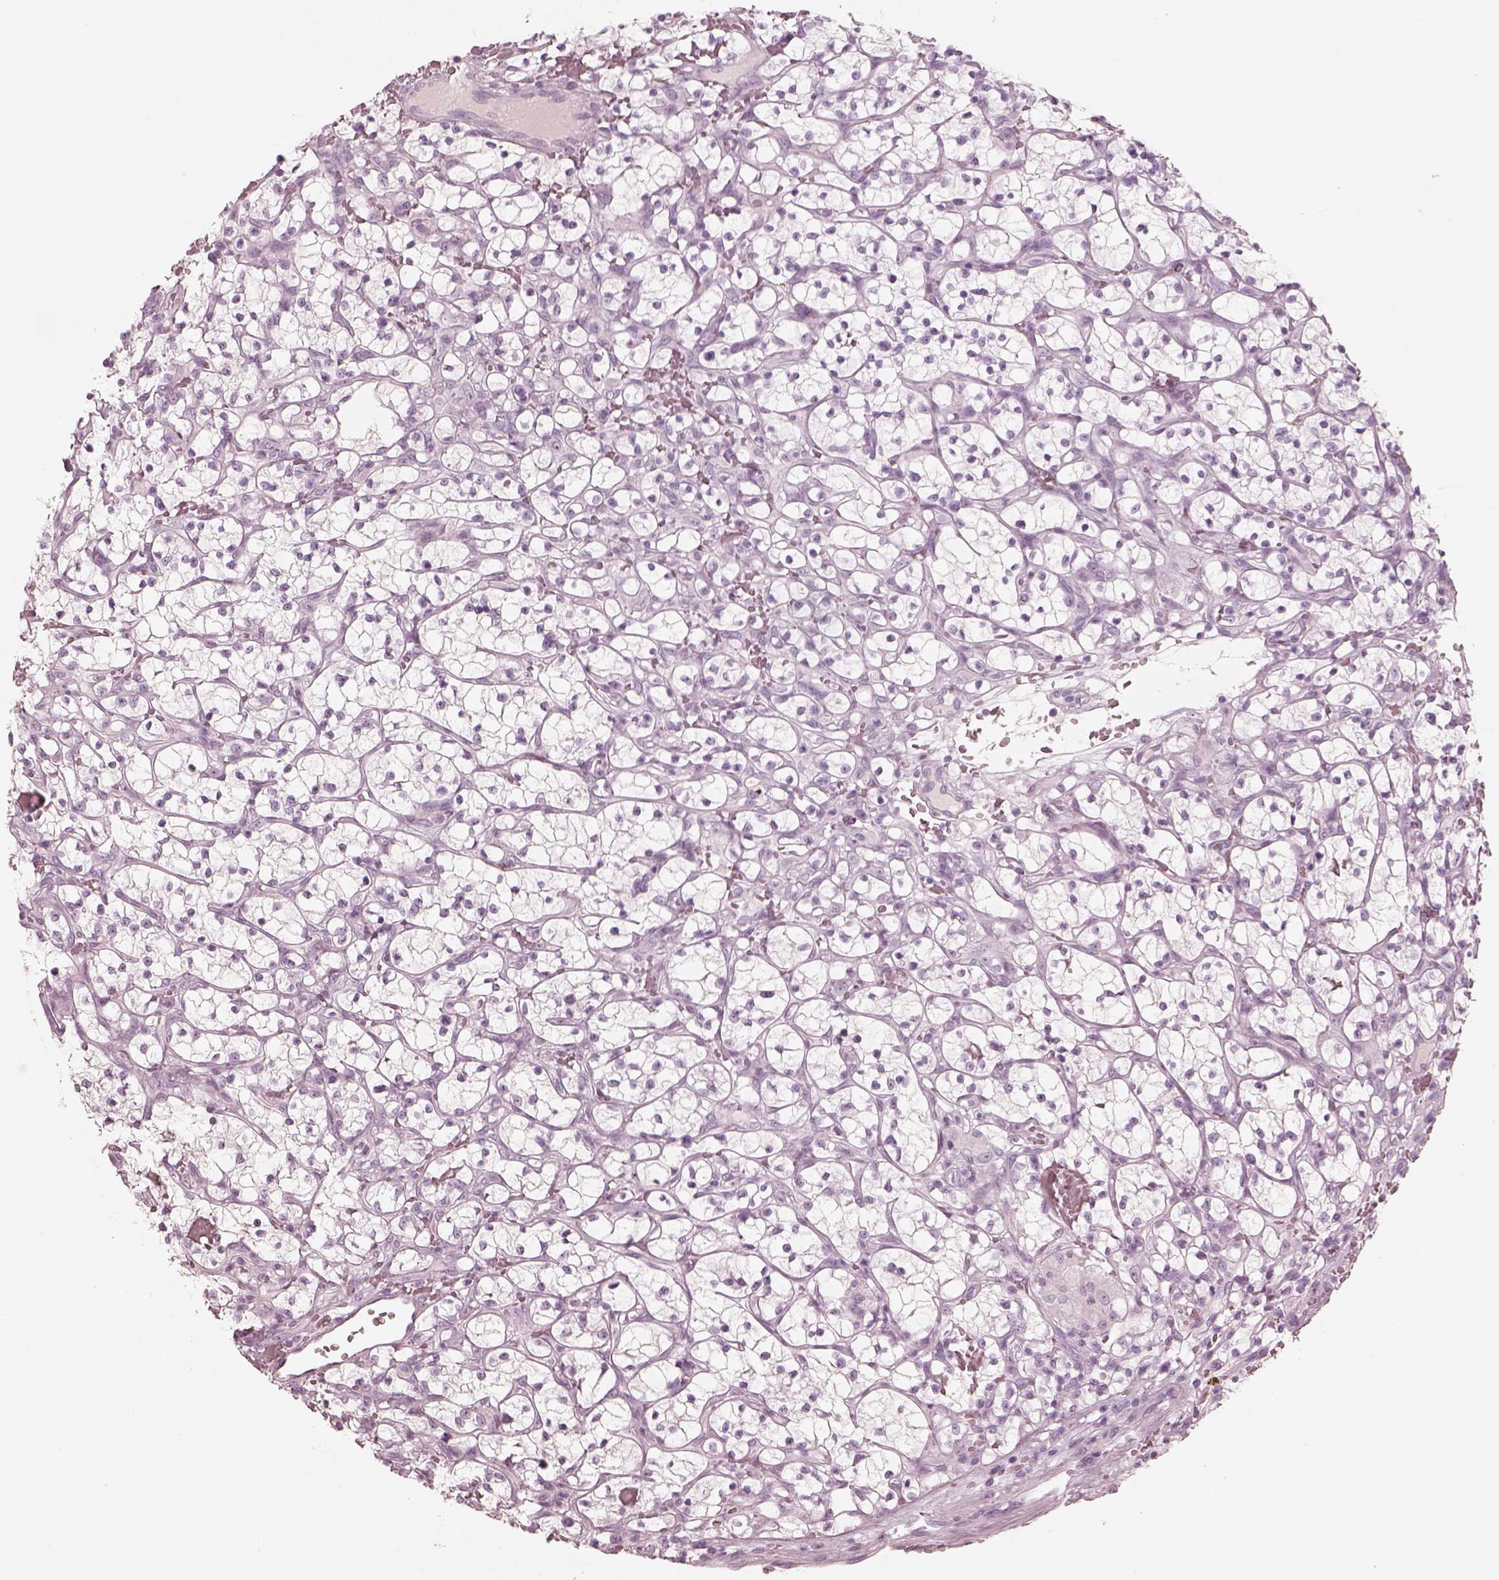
{"staining": {"intensity": "negative", "quantity": "none", "location": "none"}, "tissue": "renal cancer", "cell_type": "Tumor cells", "image_type": "cancer", "snomed": [{"axis": "morphology", "description": "Adenocarcinoma, NOS"}, {"axis": "topography", "description": "Kidney"}], "caption": "Renal cancer was stained to show a protein in brown. There is no significant staining in tumor cells.", "gene": "PON3", "patient": {"sex": "female", "age": 64}}